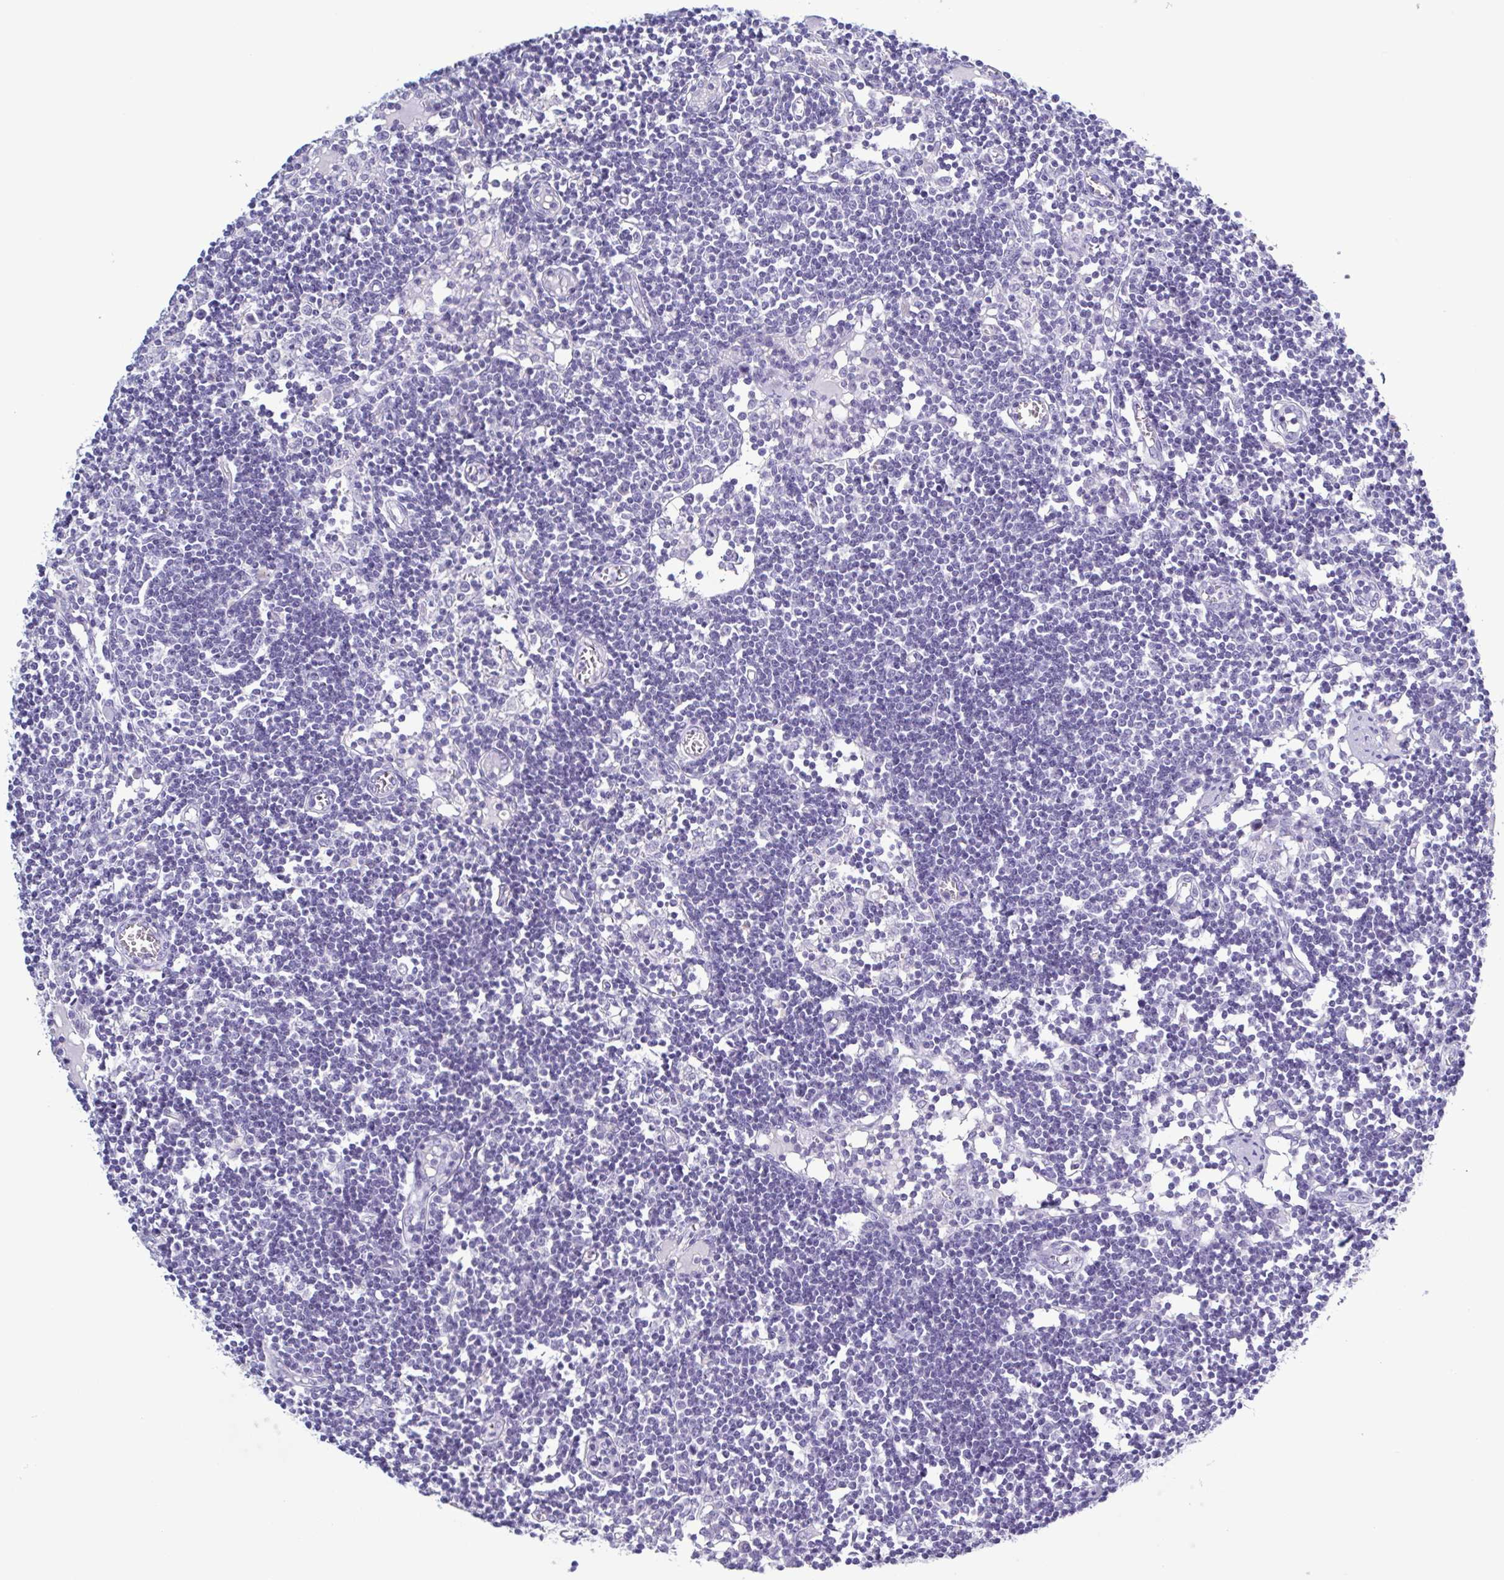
{"staining": {"intensity": "negative", "quantity": "none", "location": "none"}, "tissue": "lymph node", "cell_type": "Germinal center cells", "image_type": "normal", "snomed": [{"axis": "morphology", "description": "Normal tissue, NOS"}, {"axis": "topography", "description": "Lymph node"}], "caption": "An immunohistochemistry (IHC) micrograph of normal lymph node is shown. There is no staining in germinal center cells of lymph node. Brightfield microscopy of immunohistochemistry stained with DAB (brown) and hematoxylin (blue), captured at high magnification.", "gene": "INAFM1", "patient": {"sex": "female", "age": 11}}